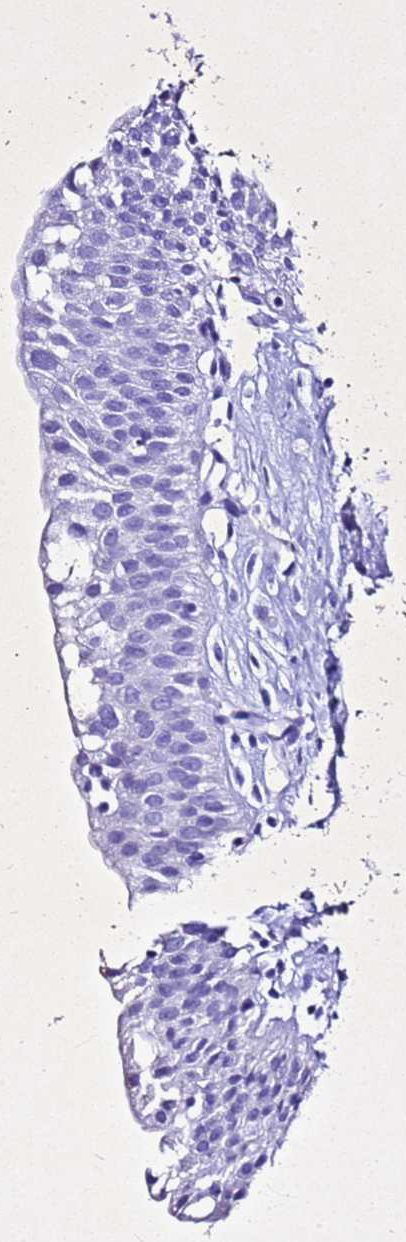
{"staining": {"intensity": "negative", "quantity": "none", "location": "none"}, "tissue": "urinary bladder", "cell_type": "Urothelial cells", "image_type": "normal", "snomed": [{"axis": "morphology", "description": "Normal tissue, NOS"}, {"axis": "topography", "description": "Urinary bladder"}], "caption": "A histopathology image of human urinary bladder is negative for staining in urothelial cells.", "gene": "LIPF", "patient": {"sex": "male", "age": 51}}